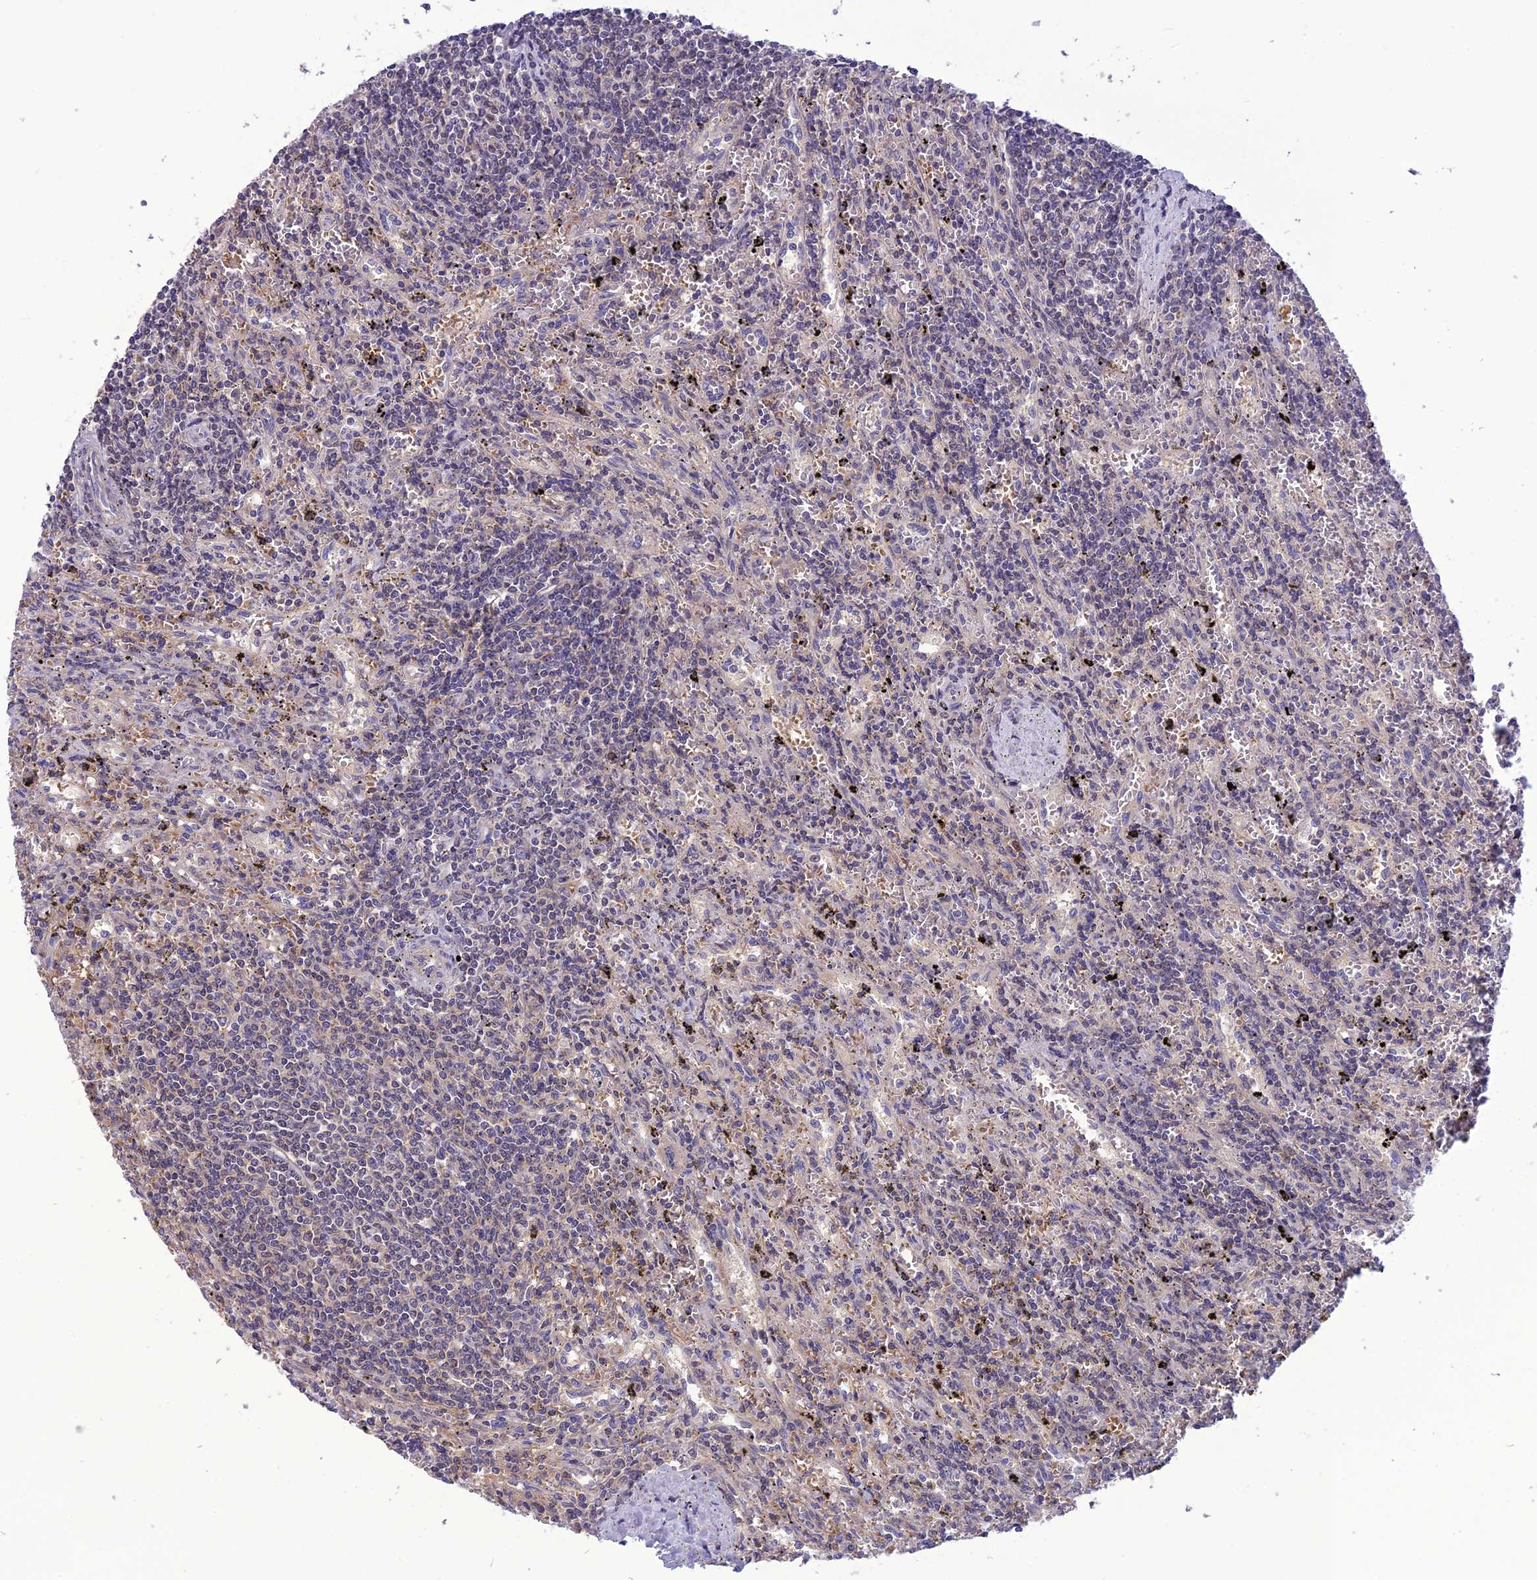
{"staining": {"intensity": "negative", "quantity": "none", "location": "none"}, "tissue": "lymphoma", "cell_type": "Tumor cells", "image_type": "cancer", "snomed": [{"axis": "morphology", "description": "Malignant lymphoma, non-Hodgkin's type, Low grade"}, {"axis": "topography", "description": "Spleen"}], "caption": "Immunohistochemistry histopathology image of malignant lymphoma, non-Hodgkin's type (low-grade) stained for a protein (brown), which shows no staining in tumor cells. (Brightfield microscopy of DAB IHC at high magnification).", "gene": "PSMF1", "patient": {"sex": "male", "age": 76}}